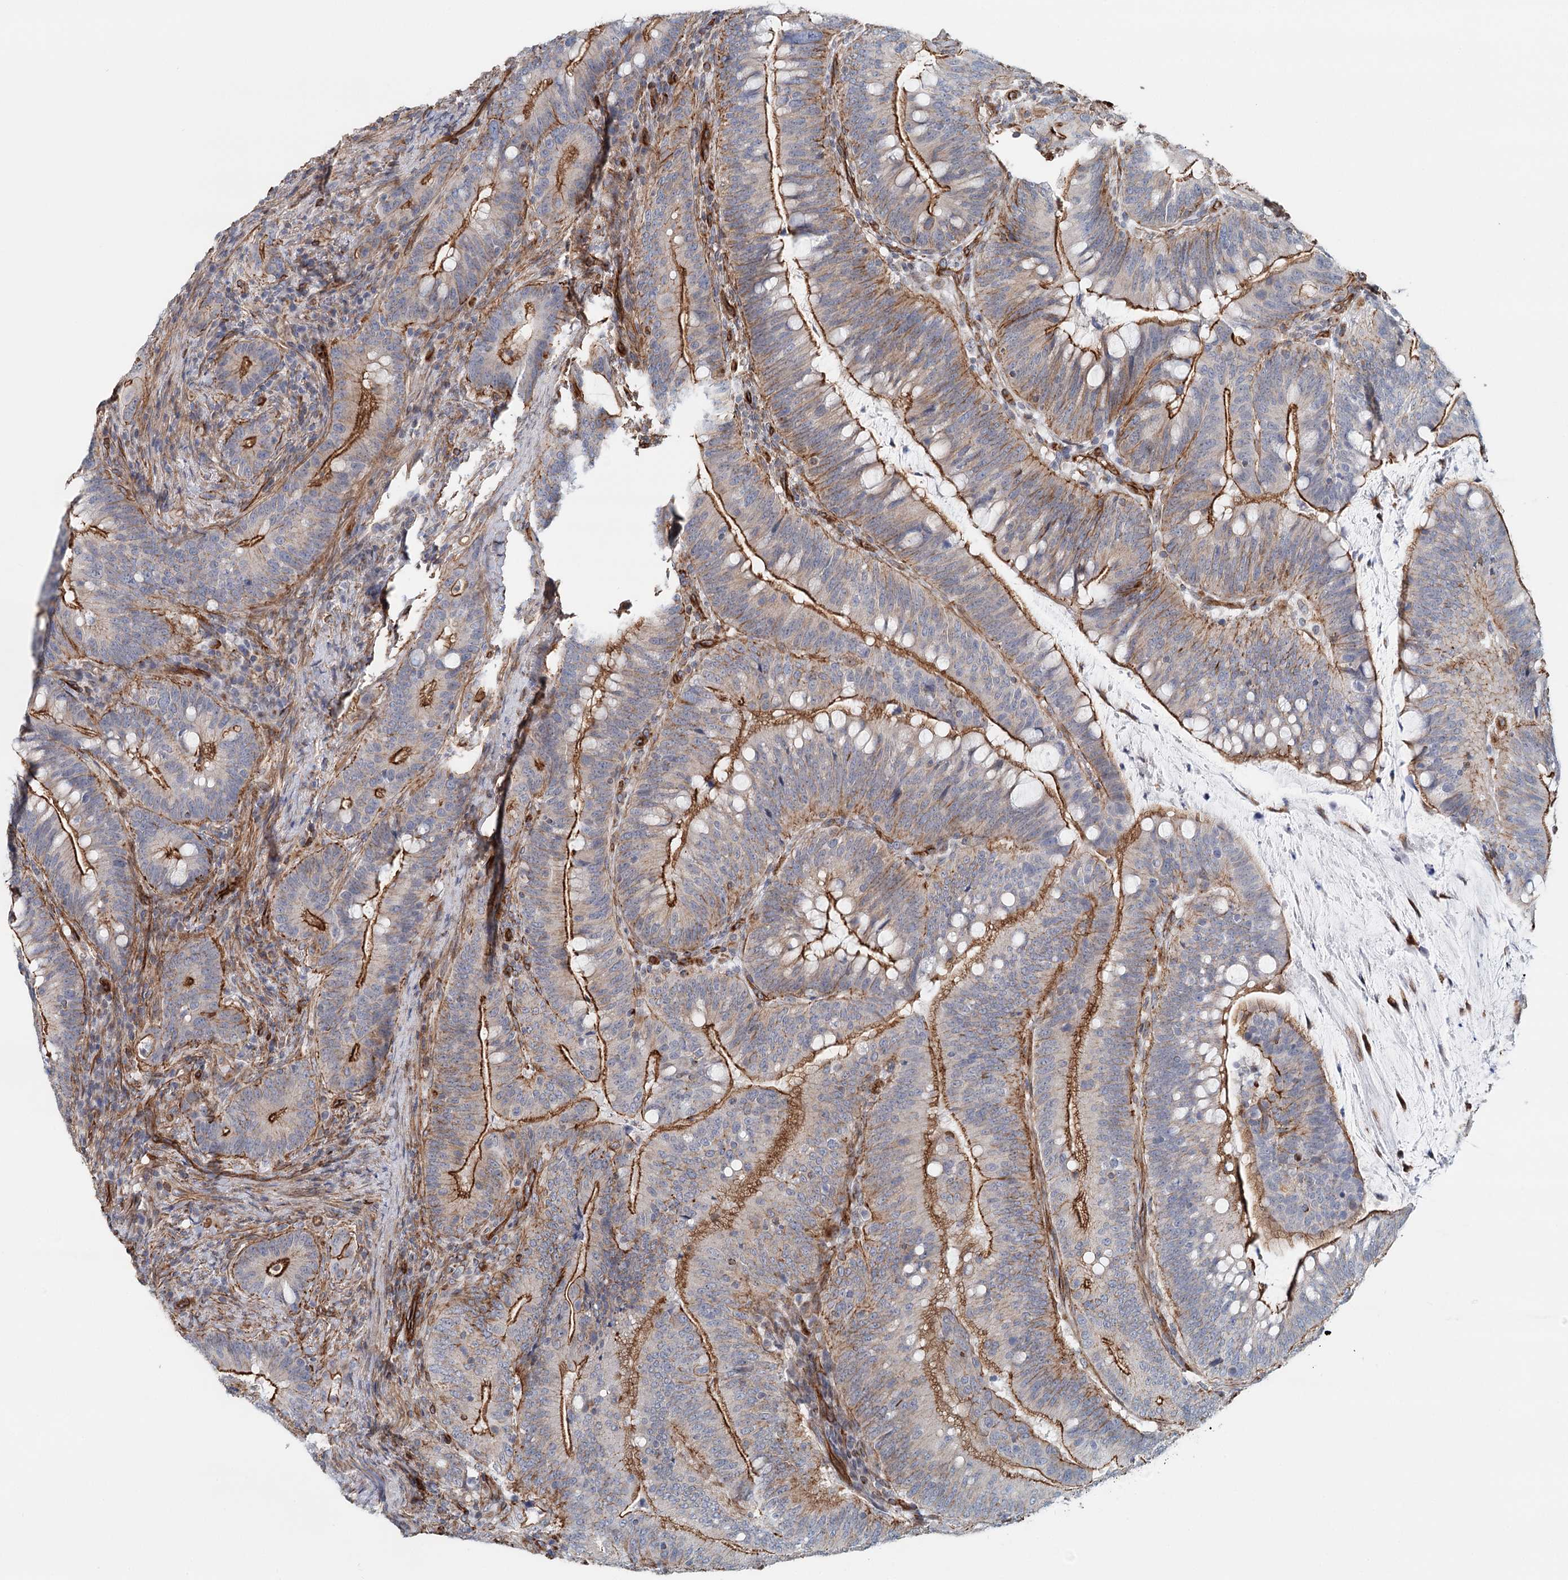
{"staining": {"intensity": "moderate", "quantity": ">75%", "location": "cytoplasmic/membranous"}, "tissue": "colorectal cancer", "cell_type": "Tumor cells", "image_type": "cancer", "snomed": [{"axis": "morphology", "description": "Adenocarcinoma, NOS"}, {"axis": "topography", "description": "Colon"}], "caption": "Colorectal adenocarcinoma stained for a protein (brown) exhibits moderate cytoplasmic/membranous positive expression in approximately >75% of tumor cells.", "gene": "SYNPO", "patient": {"sex": "female", "age": 66}}